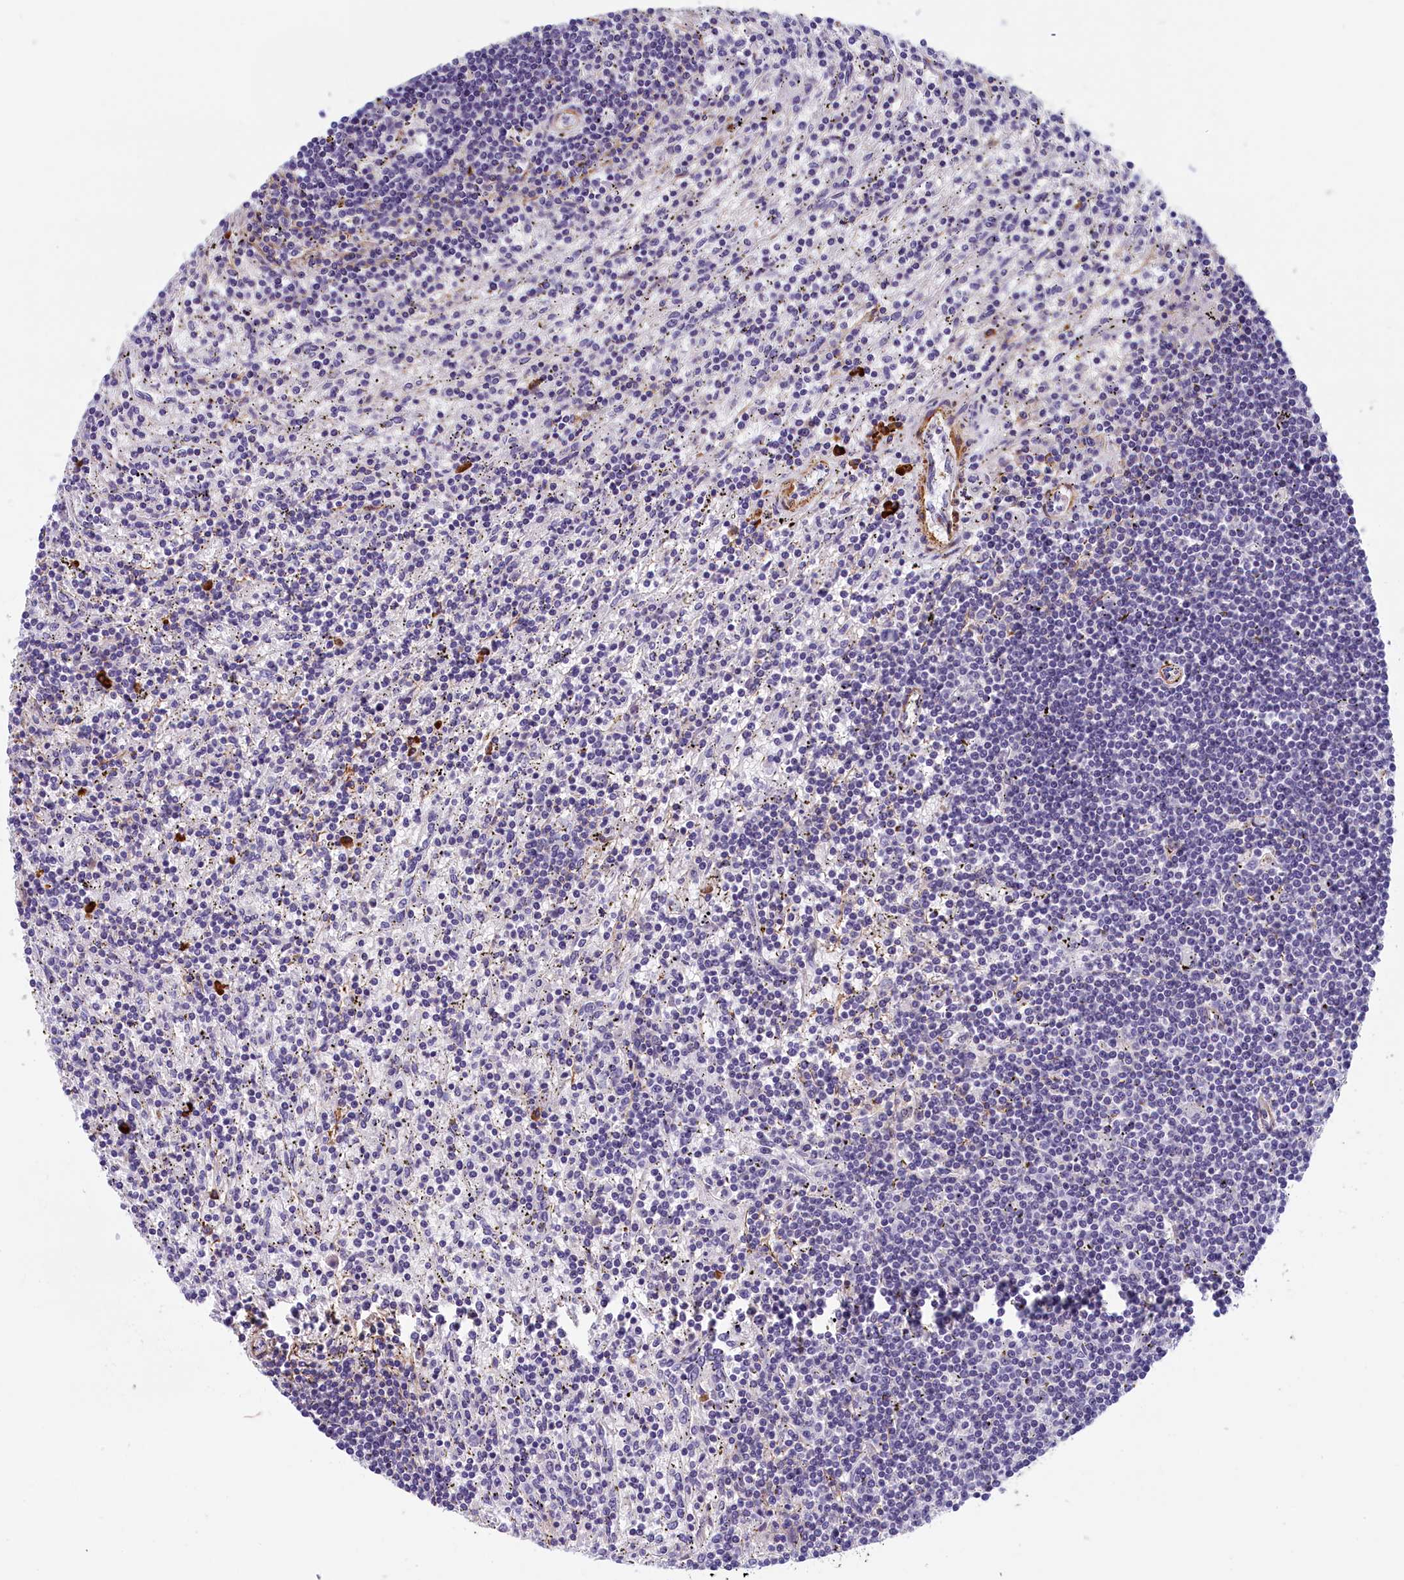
{"staining": {"intensity": "negative", "quantity": "none", "location": "none"}, "tissue": "lymphoma", "cell_type": "Tumor cells", "image_type": "cancer", "snomed": [{"axis": "morphology", "description": "Malignant lymphoma, non-Hodgkin's type, Low grade"}, {"axis": "topography", "description": "Spleen"}], "caption": "There is no significant staining in tumor cells of low-grade malignant lymphoma, non-Hodgkin's type.", "gene": "BCL2L13", "patient": {"sex": "male", "age": 76}}